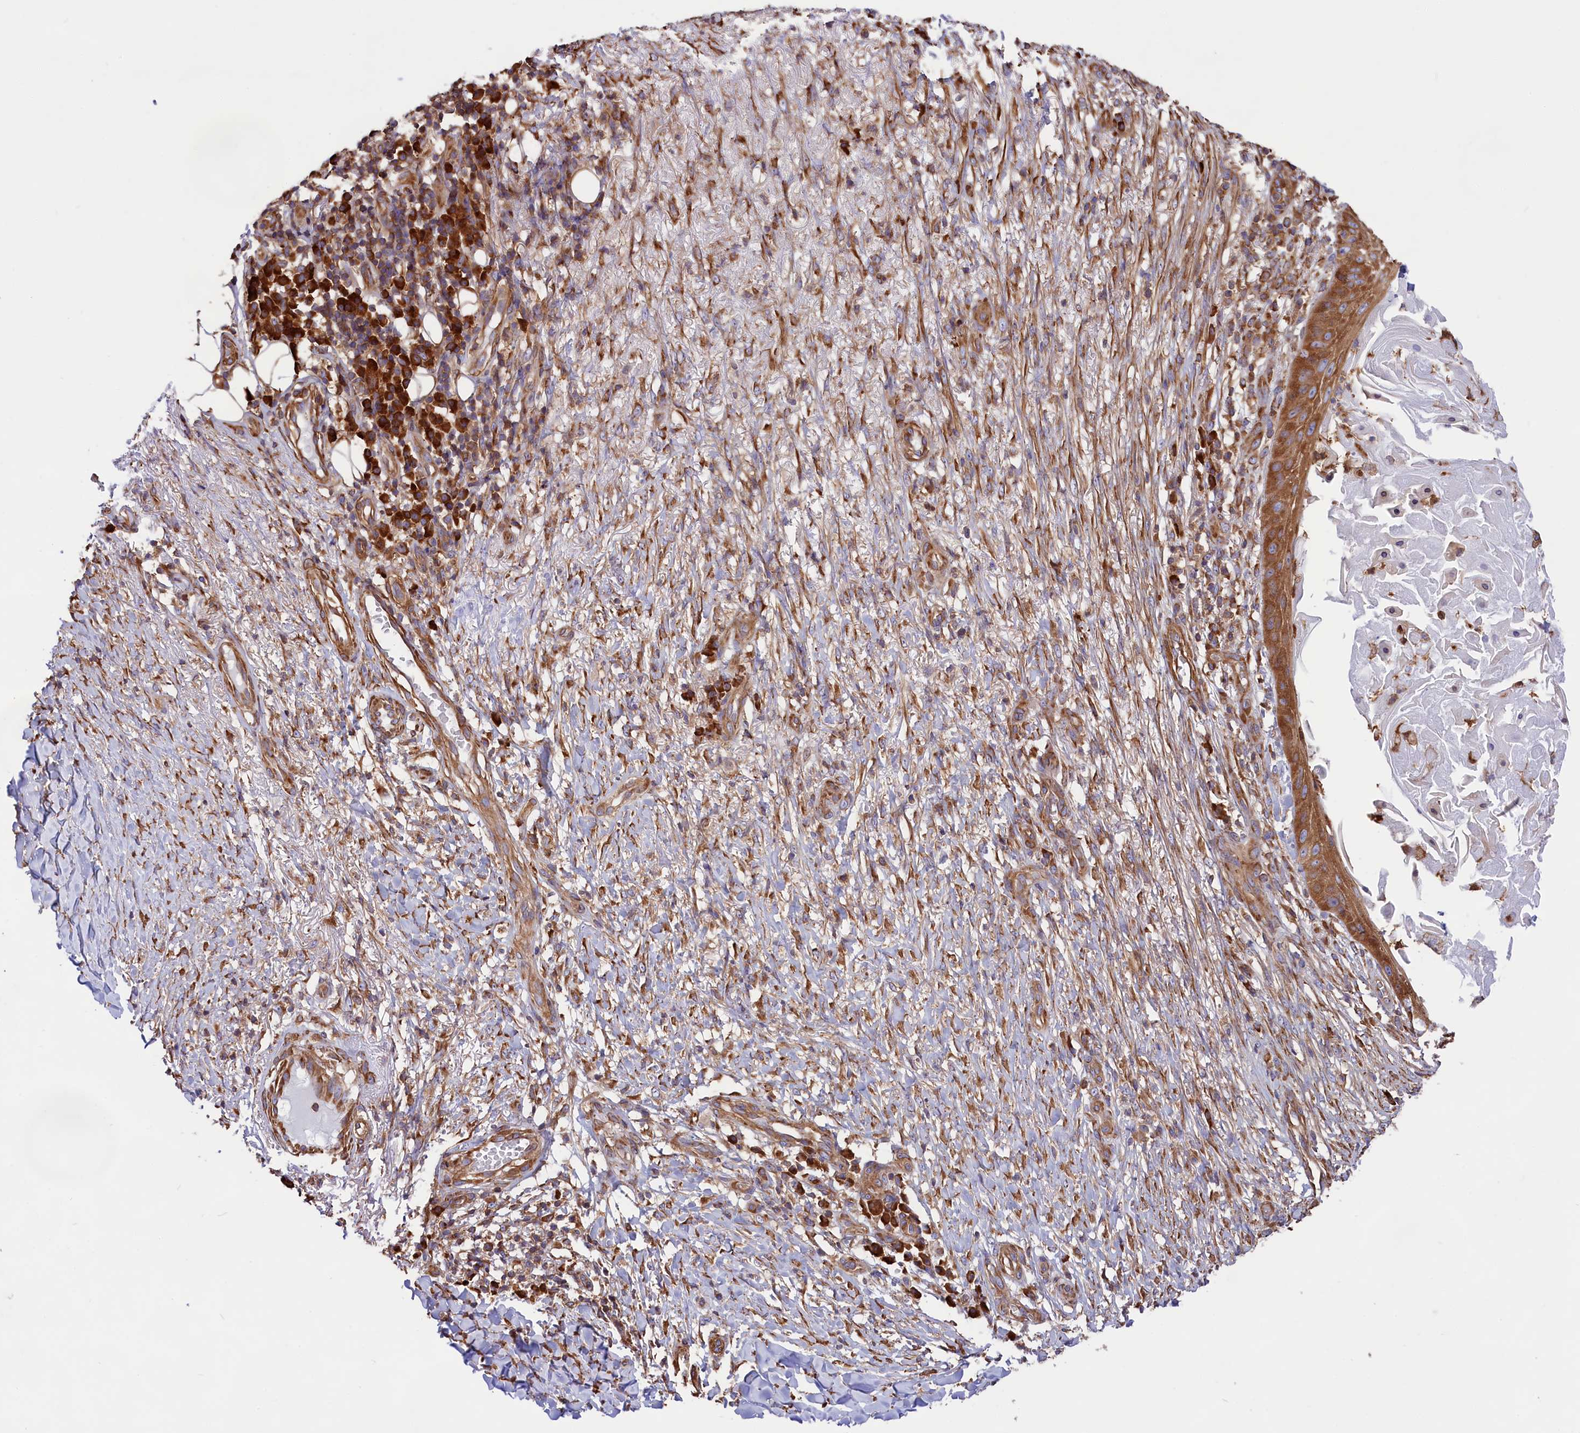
{"staining": {"intensity": "moderate", "quantity": ">75%", "location": "cytoplasmic/membranous"}, "tissue": "skin cancer", "cell_type": "Tumor cells", "image_type": "cancer", "snomed": [{"axis": "morphology", "description": "Squamous cell carcinoma, NOS"}, {"axis": "topography", "description": "Skin"}], "caption": "High-power microscopy captured an immunohistochemistry image of skin cancer, revealing moderate cytoplasmic/membranous staining in about >75% of tumor cells. The staining is performed using DAB (3,3'-diaminobenzidine) brown chromogen to label protein expression. The nuclei are counter-stained blue using hematoxylin.", "gene": "GYS1", "patient": {"sex": "male", "age": 70}}